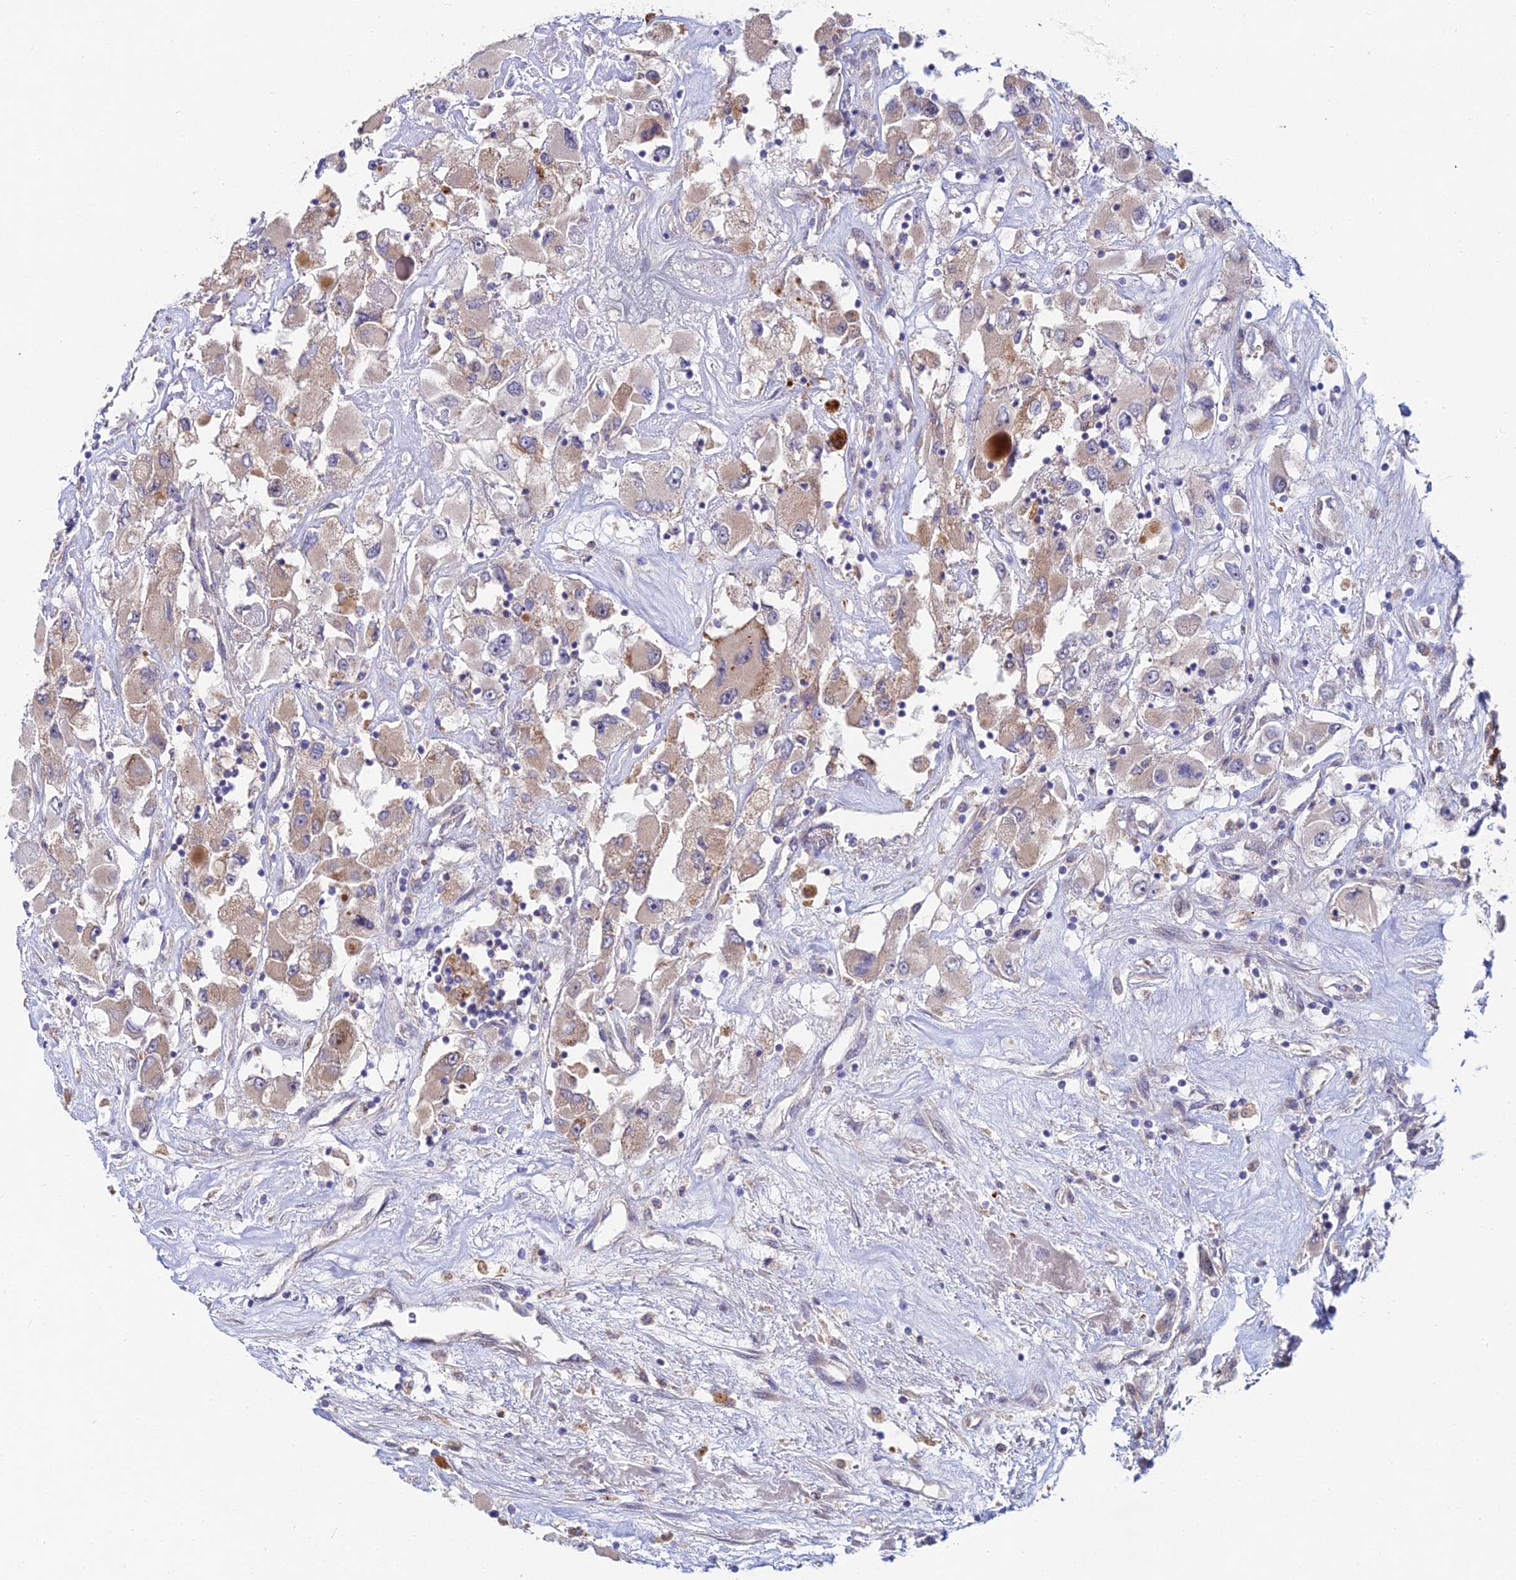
{"staining": {"intensity": "moderate", "quantity": "<25%", "location": "cytoplasmic/membranous"}, "tissue": "renal cancer", "cell_type": "Tumor cells", "image_type": "cancer", "snomed": [{"axis": "morphology", "description": "Adenocarcinoma, NOS"}, {"axis": "topography", "description": "Kidney"}], "caption": "Protein staining of renal cancer tissue demonstrates moderate cytoplasmic/membranous staining in approximately <25% of tumor cells. (brown staining indicates protein expression, while blue staining denotes nuclei).", "gene": "WDR43", "patient": {"sex": "female", "age": 52}}